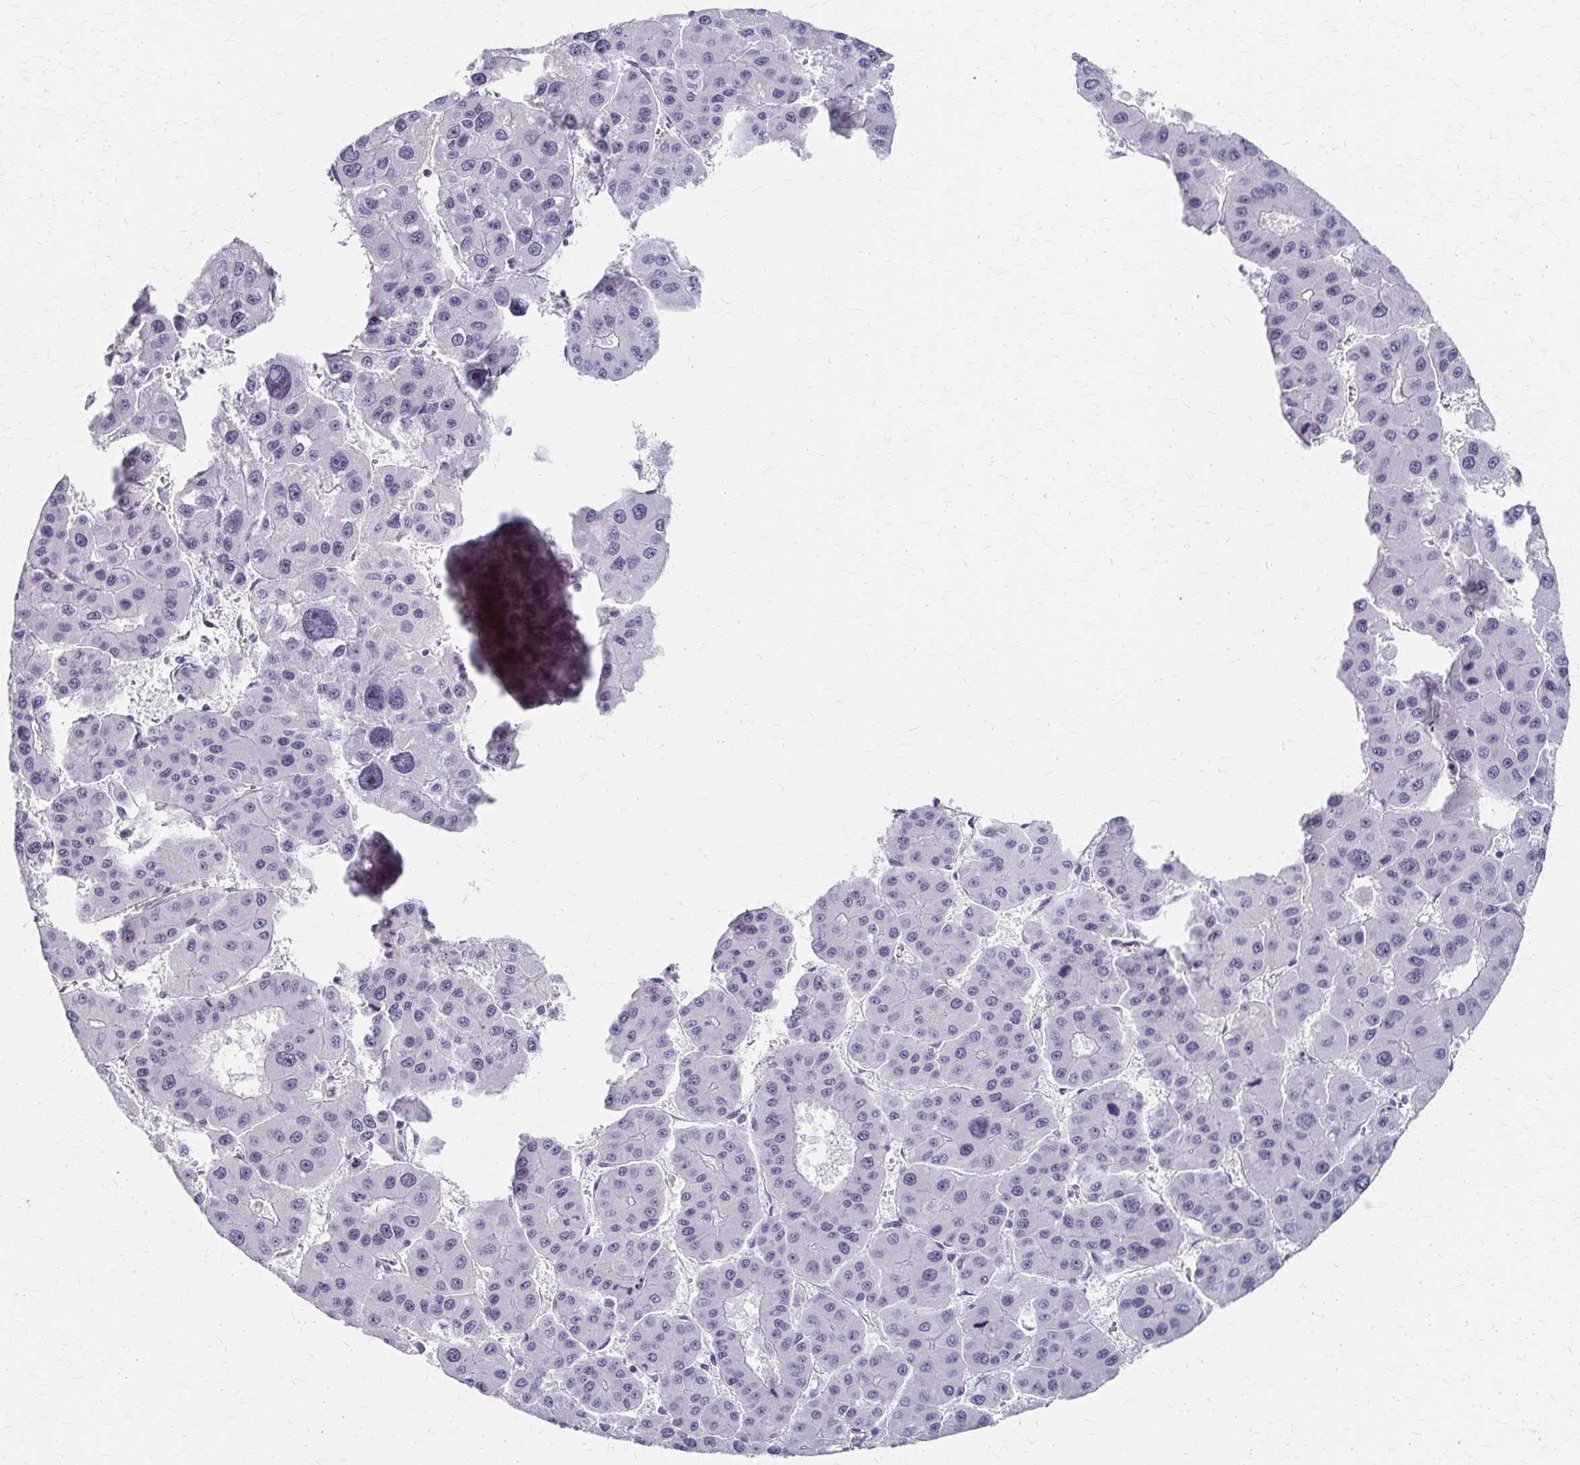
{"staining": {"intensity": "negative", "quantity": "none", "location": "none"}, "tissue": "liver cancer", "cell_type": "Tumor cells", "image_type": "cancer", "snomed": [{"axis": "morphology", "description": "Carcinoma, Hepatocellular, NOS"}, {"axis": "topography", "description": "Liver"}], "caption": "Tumor cells show no significant expression in liver cancer (hepatocellular carcinoma).", "gene": "PES1", "patient": {"sex": "male", "age": 73}}